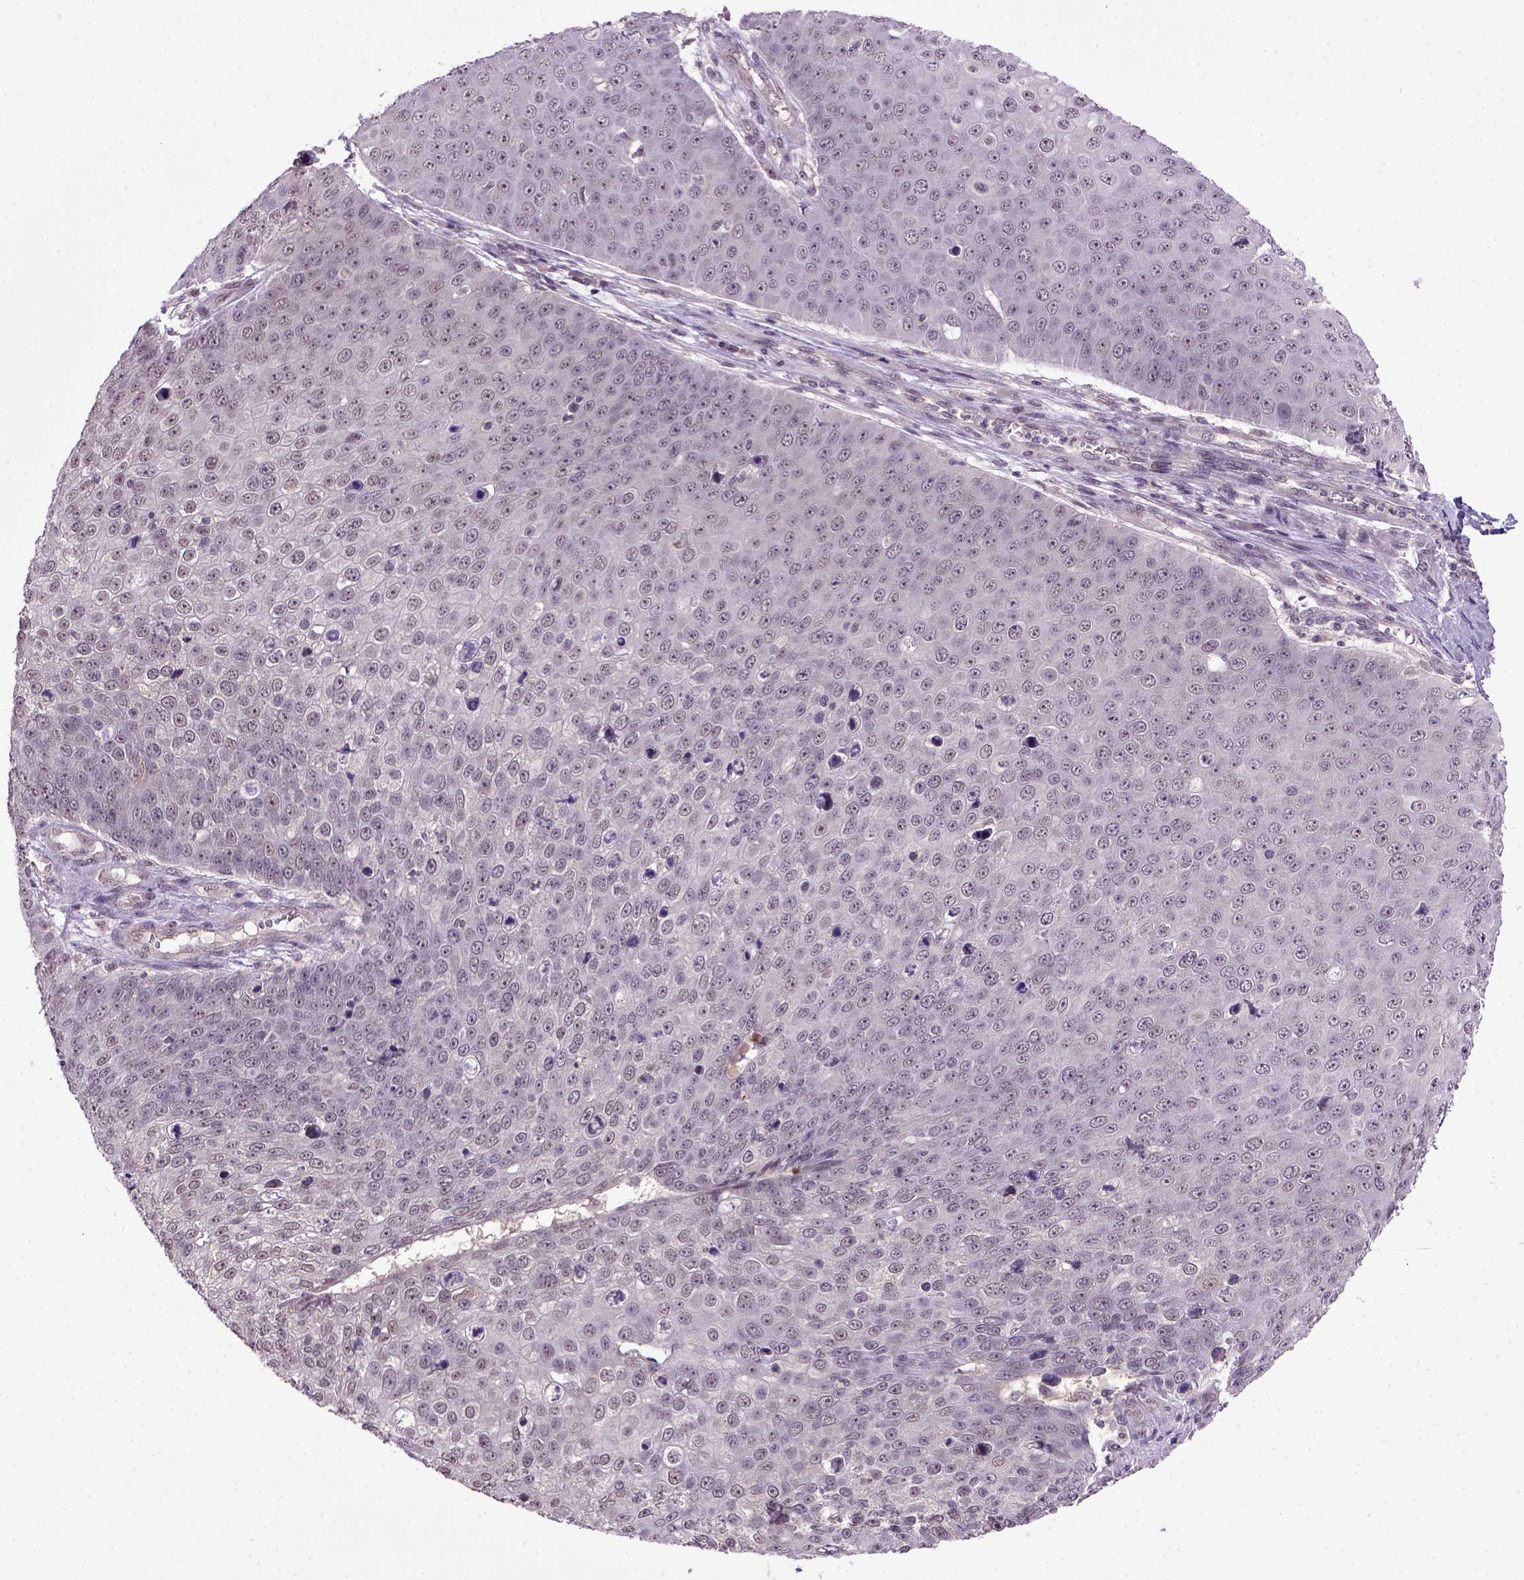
{"staining": {"intensity": "negative", "quantity": "none", "location": "none"}, "tissue": "skin cancer", "cell_type": "Tumor cells", "image_type": "cancer", "snomed": [{"axis": "morphology", "description": "Squamous cell carcinoma, NOS"}, {"axis": "topography", "description": "Skin"}], "caption": "This photomicrograph is of squamous cell carcinoma (skin) stained with immunohistochemistry (IHC) to label a protein in brown with the nuclei are counter-stained blue. There is no positivity in tumor cells.", "gene": "RAB43", "patient": {"sex": "male", "age": 71}}